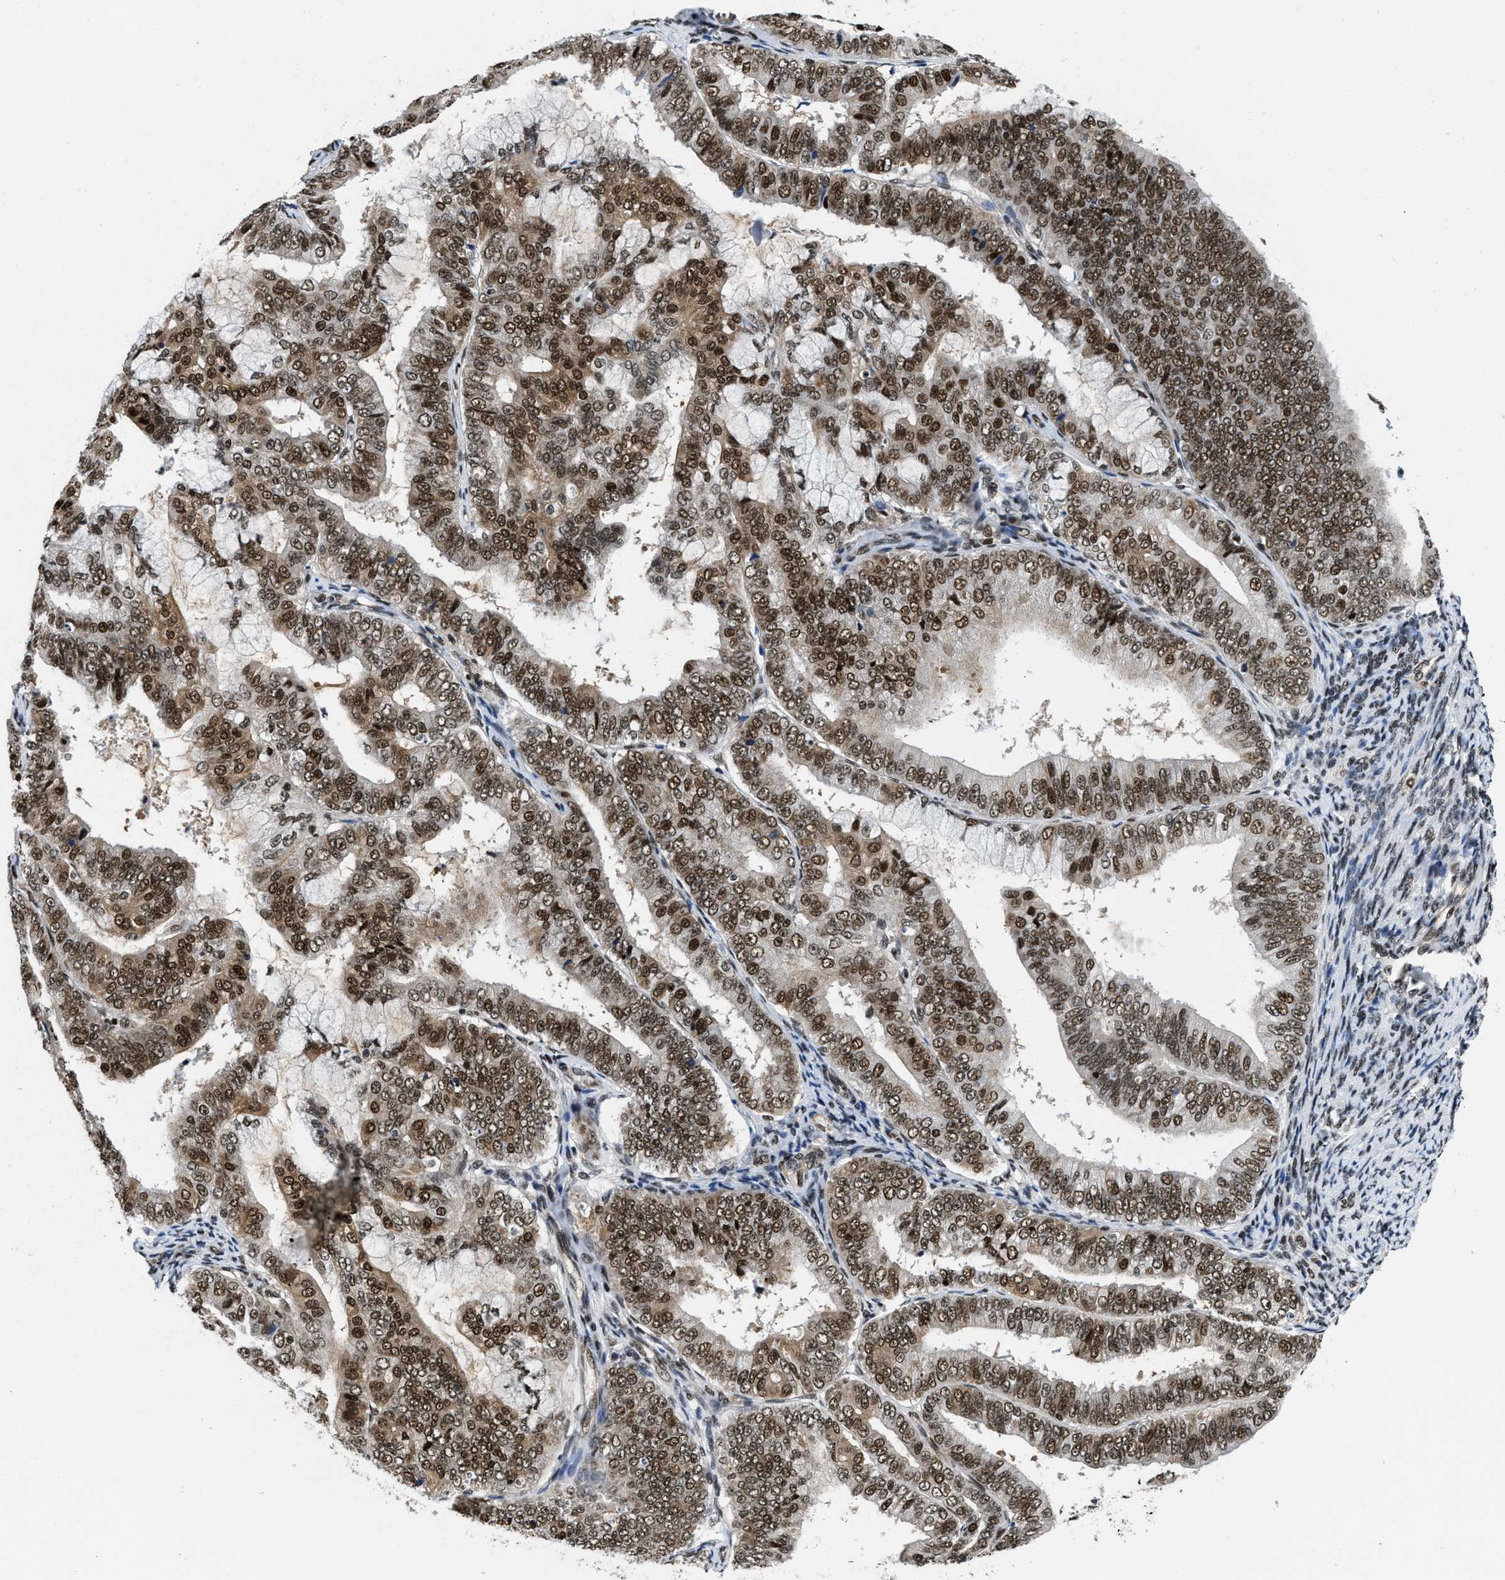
{"staining": {"intensity": "strong", "quantity": ">75%", "location": "nuclear"}, "tissue": "endometrial cancer", "cell_type": "Tumor cells", "image_type": "cancer", "snomed": [{"axis": "morphology", "description": "Adenocarcinoma, NOS"}, {"axis": "topography", "description": "Endometrium"}], "caption": "Tumor cells reveal high levels of strong nuclear expression in about >75% of cells in endometrial cancer (adenocarcinoma).", "gene": "SAFB", "patient": {"sex": "female", "age": 63}}